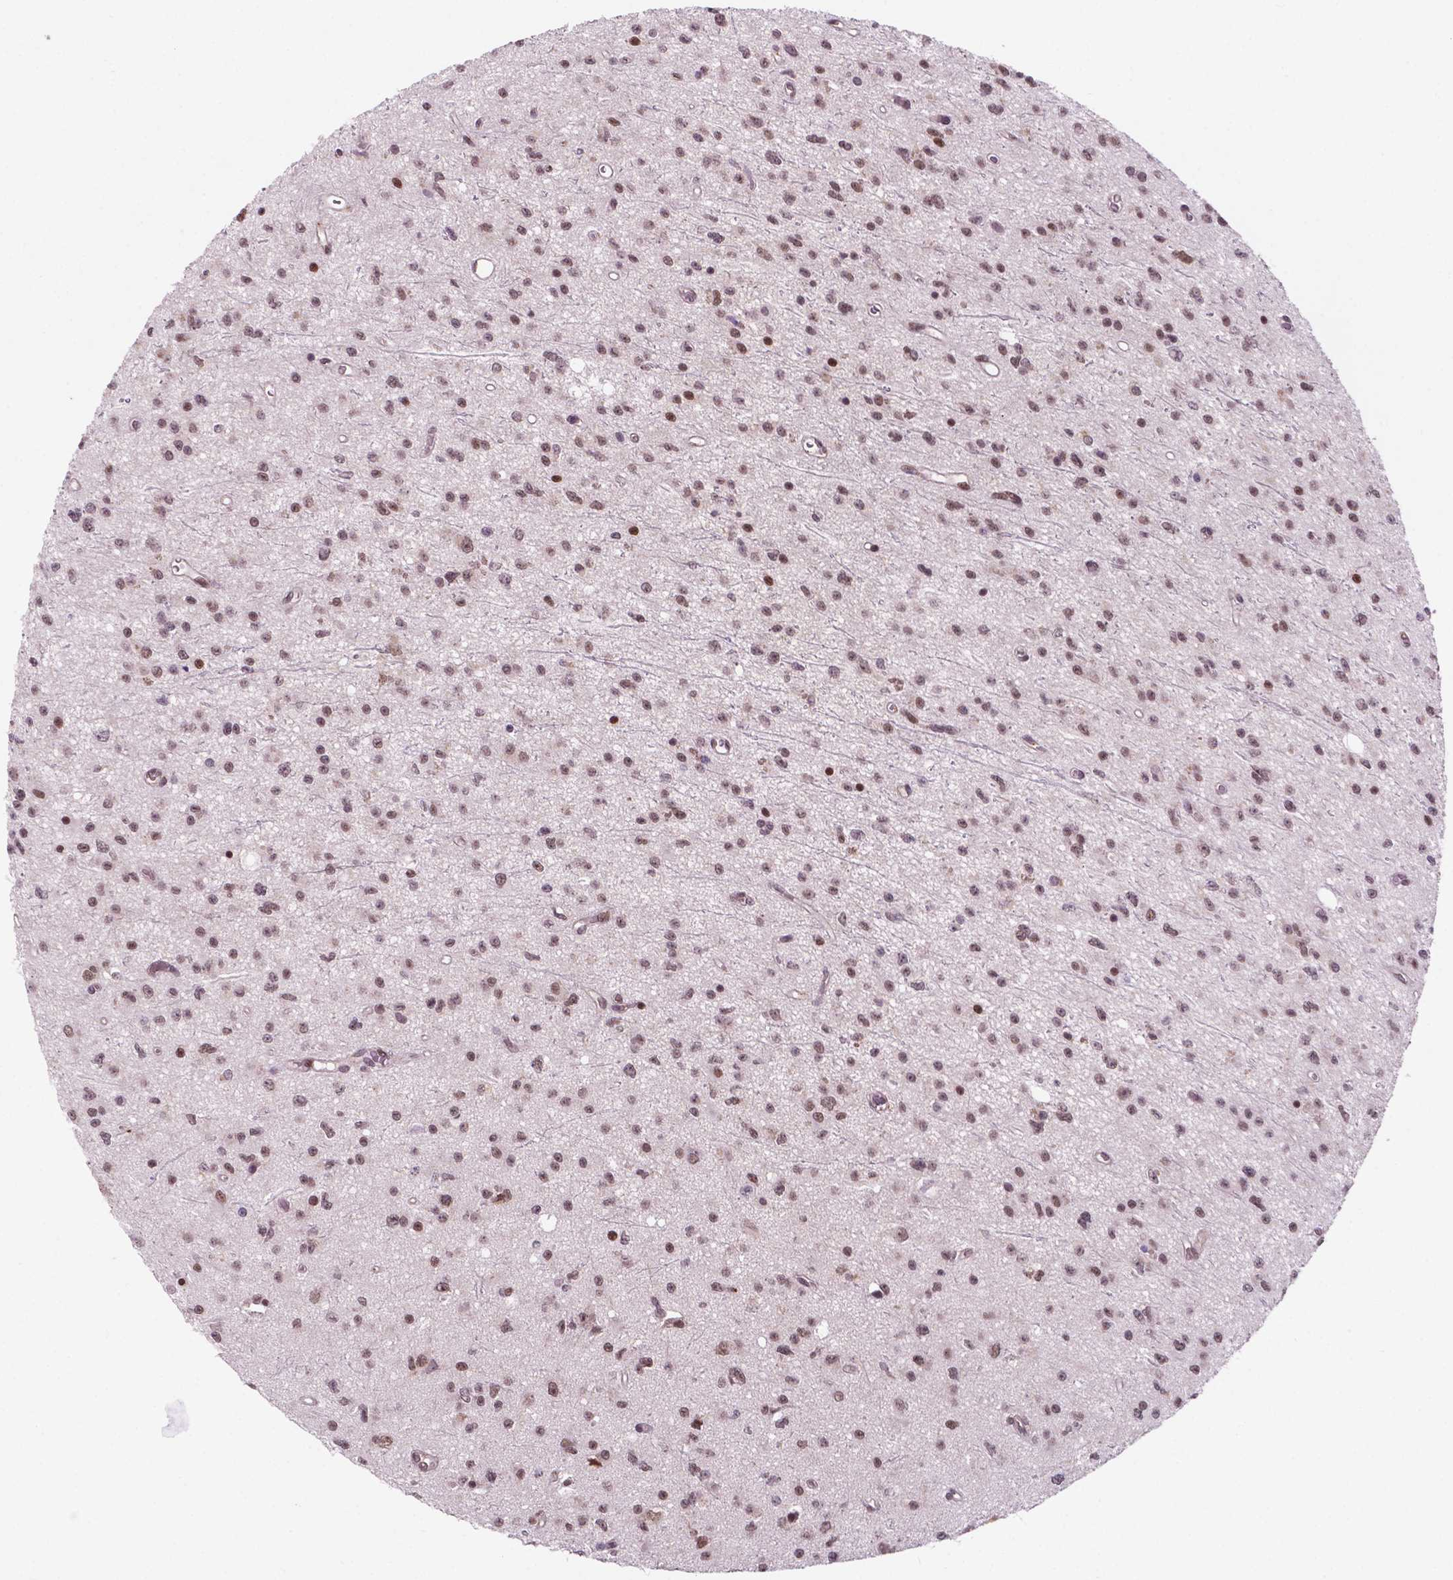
{"staining": {"intensity": "moderate", "quantity": ">75%", "location": "nuclear"}, "tissue": "glioma", "cell_type": "Tumor cells", "image_type": "cancer", "snomed": [{"axis": "morphology", "description": "Glioma, malignant, Low grade"}, {"axis": "topography", "description": "Brain"}], "caption": "This is a histology image of IHC staining of glioma, which shows moderate positivity in the nuclear of tumor cells.", "gene": "PER2", "patient": {"sex": "female", "age": 45}}